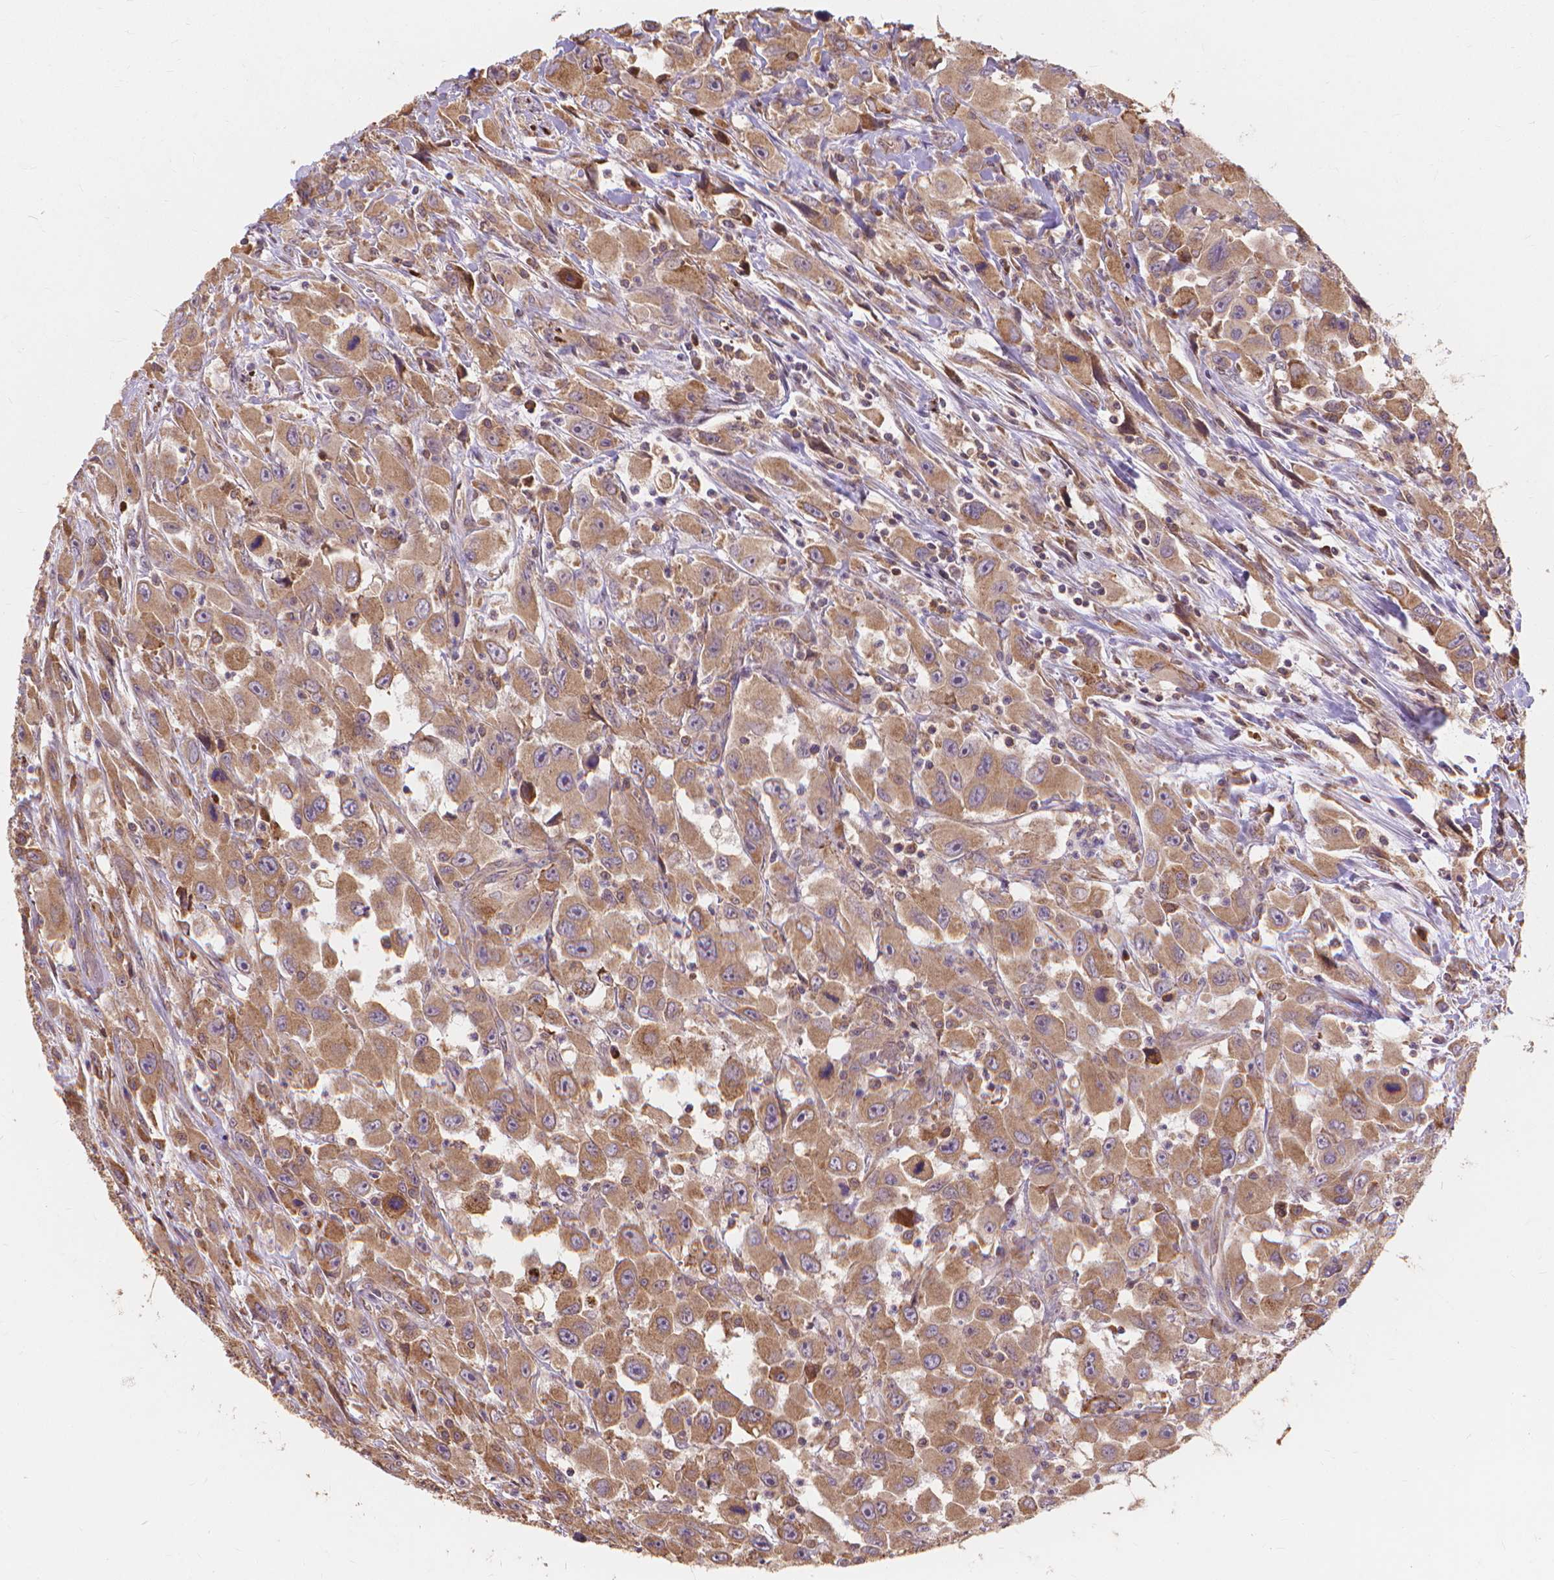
{"staining": {"intensity": "moderate", "quantity": ">75%", "location": "cytoplasmic/membranous"}, "tissue": "head and neck cancer", "cell_type": "Tumor cells", "image_type": "cancer", "snomed": [{"axis": "morphology", "description": "Squamous cell carcinoma, NOS"}, {"axis": "morphology", "description": "Squamous cell carcinoma, metastatic, NOS"}, {"axis": "topography", "description": "Oral tissue"}, {"axis": "topography", "description": "Head-Neck"}], "caption": "About >75% of tumor cells in human head and neck squamous cell carcinoma reveal moderate cytoplasmic/membranous protein positivity as visualized by brown immunohistochemical staining.", "gene": "TAB2", "patient": {"sex": "female", "age": 85}}